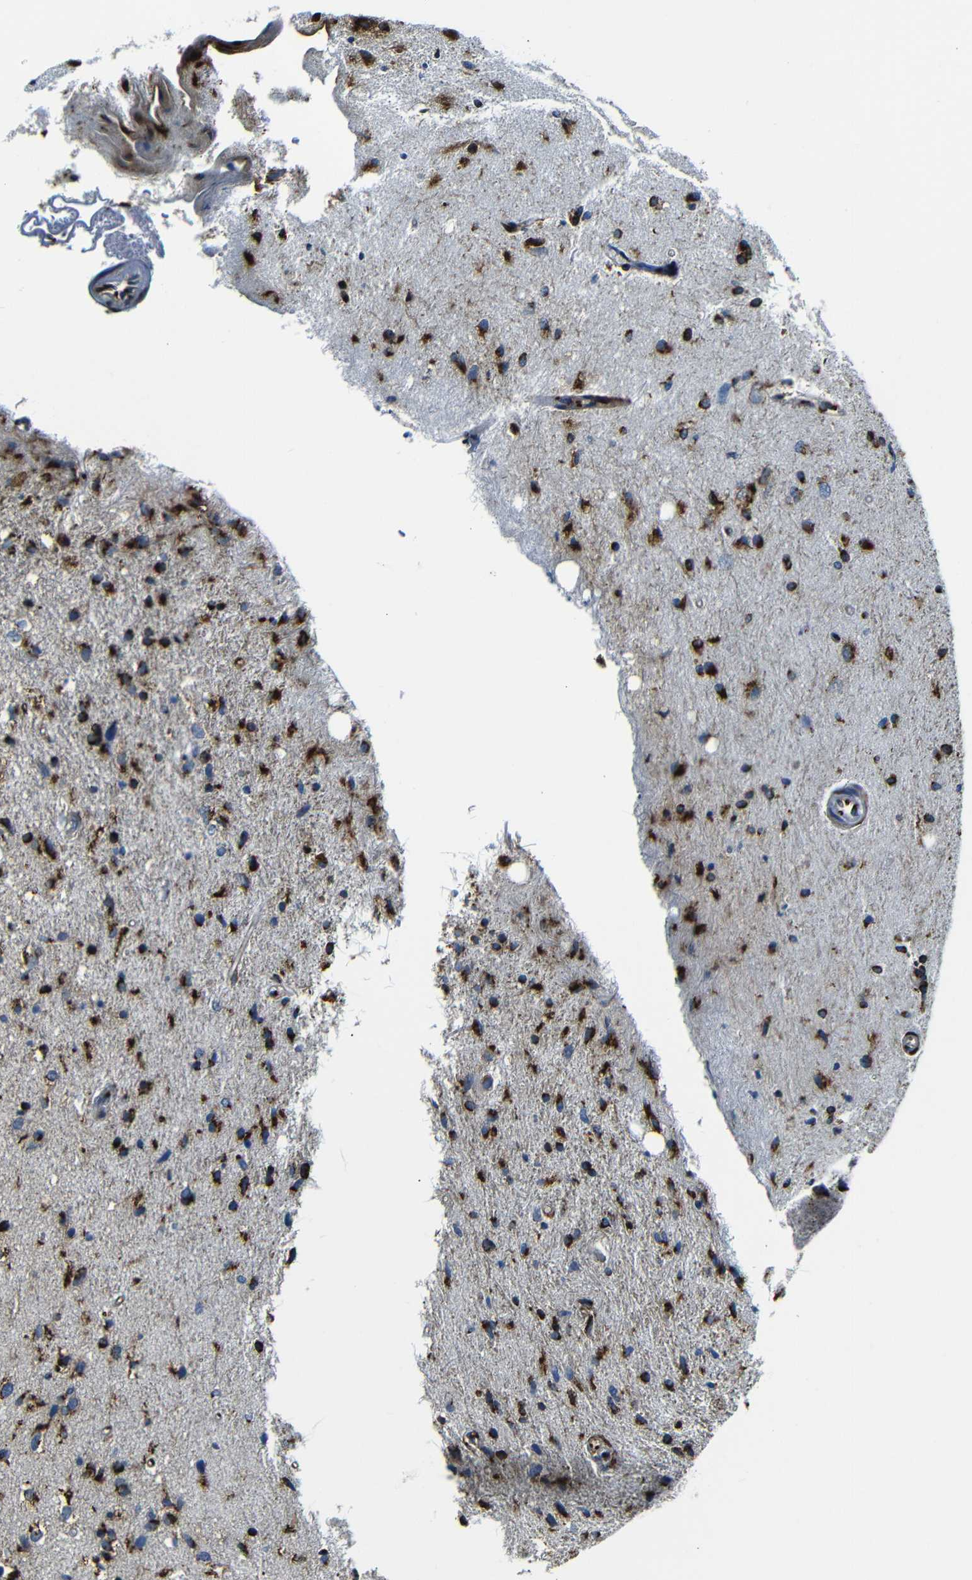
{"staining": {"intensity": "strong", "quantity": ">75%", "location": "cytoplasmic/membranous"}, "tissue": "glioma", "cell_type": "Tumor cells", "image_type": "cancer", "snomed": [{"axis": "morphology", "description": "Glioma, malignant, Low grade"}, {"axis": "topography", "description": "Brain"}], "caption": "A brown stain labels strong cytoplasmic/membranous expression of a protein in malignant glioma (low-grade) tumor cells. The staining was performed using DAB (3,3'-diaminobenzidine) to visualize the protein expression in brown, while the nuclei were stained in blue with hematoxylin (Magnification: 20x).", "gene": "TGOLN2", "patient": {"sex": "male", "age": 77}}